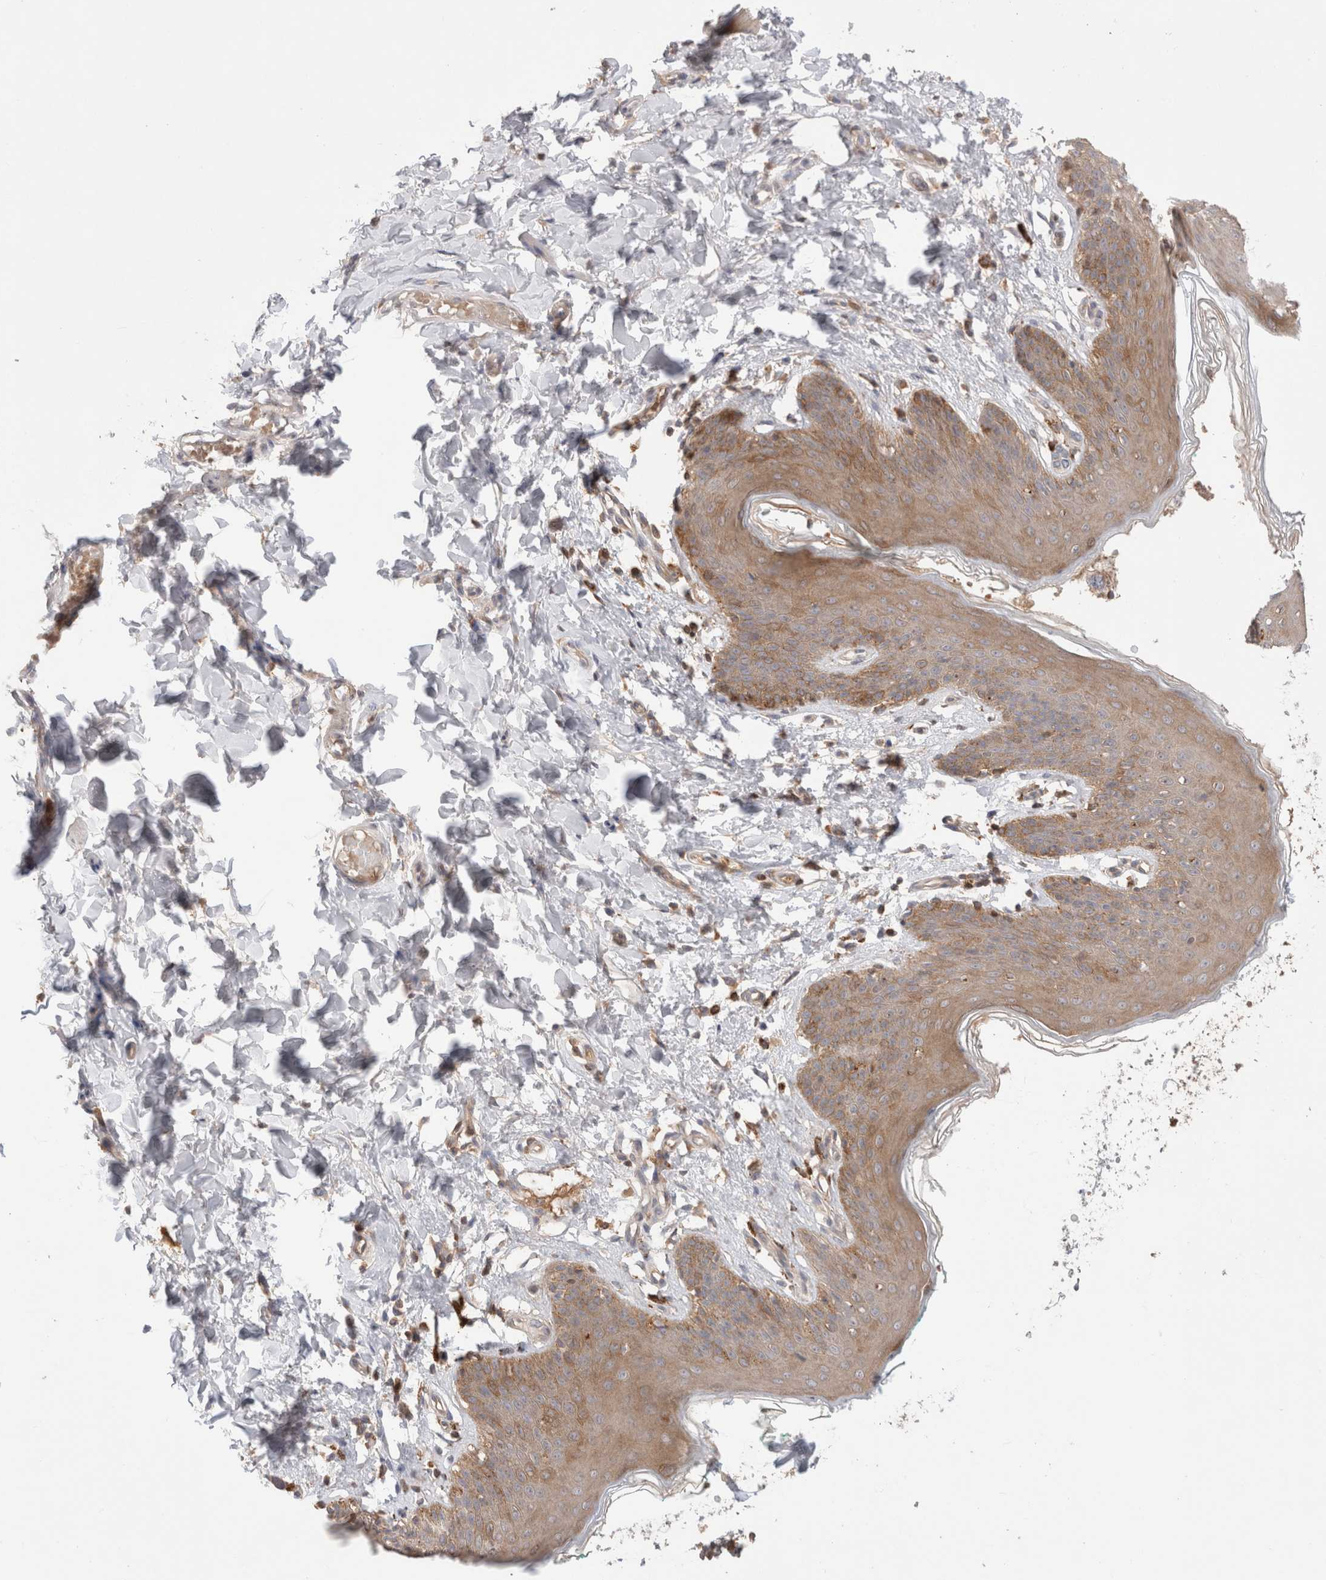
{"staining": {"intensity": "moderate", "quantity": ">75%", "location": "cytoplasmic/membranous"}, "tissue": "skin", "cell_type": "Epidermal cells", "image_type": "normal", "snomed": [{"axis": "morphology", "description": "Normal tissue, NOS"}, {"axis": "topography", "description": "Vulva"}], "caption": "Immunohistochemical staining of benign skin displays moderate cytoplasmic/membranous protein positivity in about >75% of epidermal cells.", "gene": "KLHL14", "patient": {"sex": "female", "age": 66}}